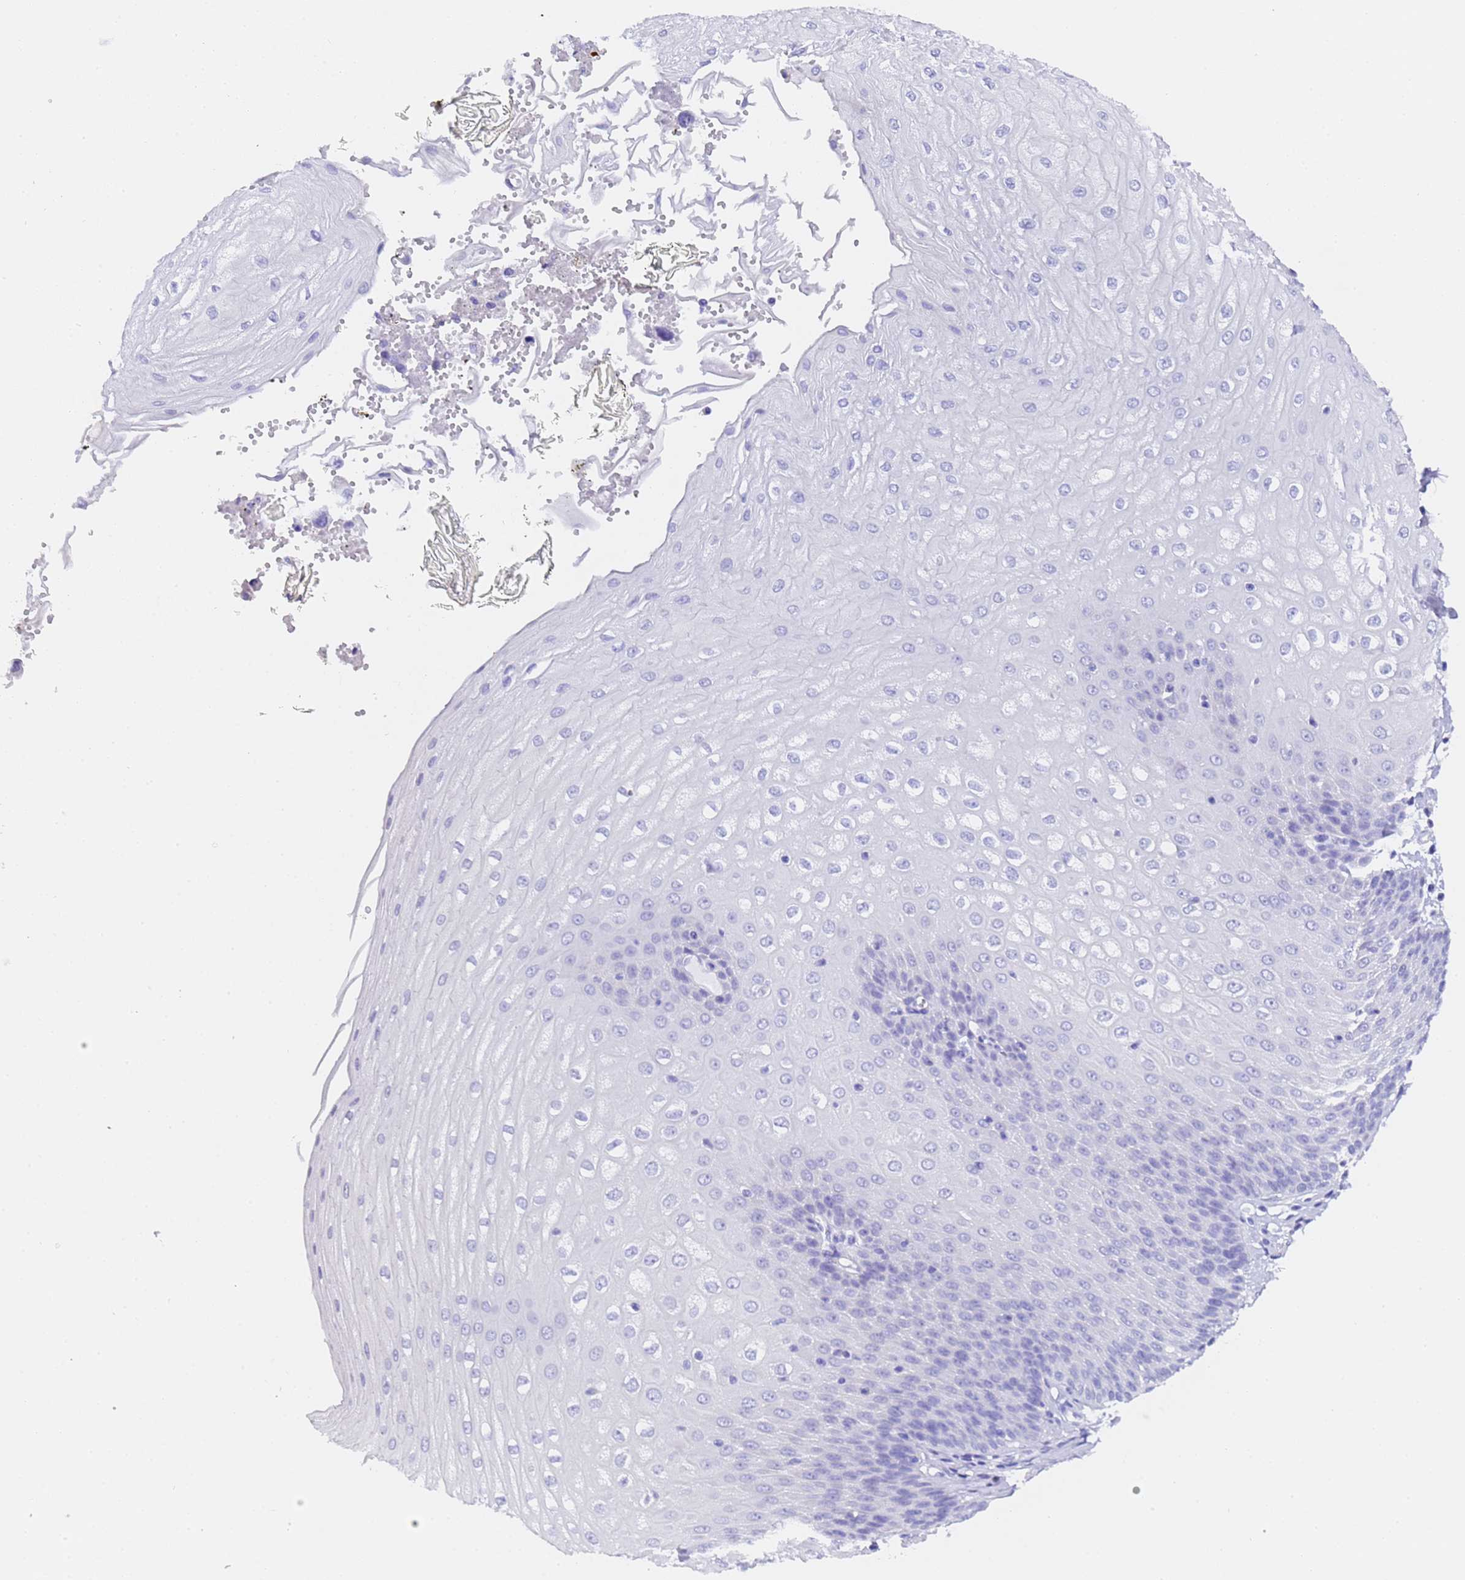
{"staining": {"intensity": "negative", "quantity": "none", "location": "none"}, "tissue": "esophagus", "cell_type": "Squamous epithelial cells", "image_type": "normal", "snomed": [{"axis": "morphology", "description": "Normal tissue, NOS"}, {"axis": "topography", "description": "Esophagus"}], "caption": "Histopathology image shows no protein positivity in squamous epithelial cells of normal esophagus.", "gene": "GABRA1", "patient": {"sex": "male", "age": 60}}